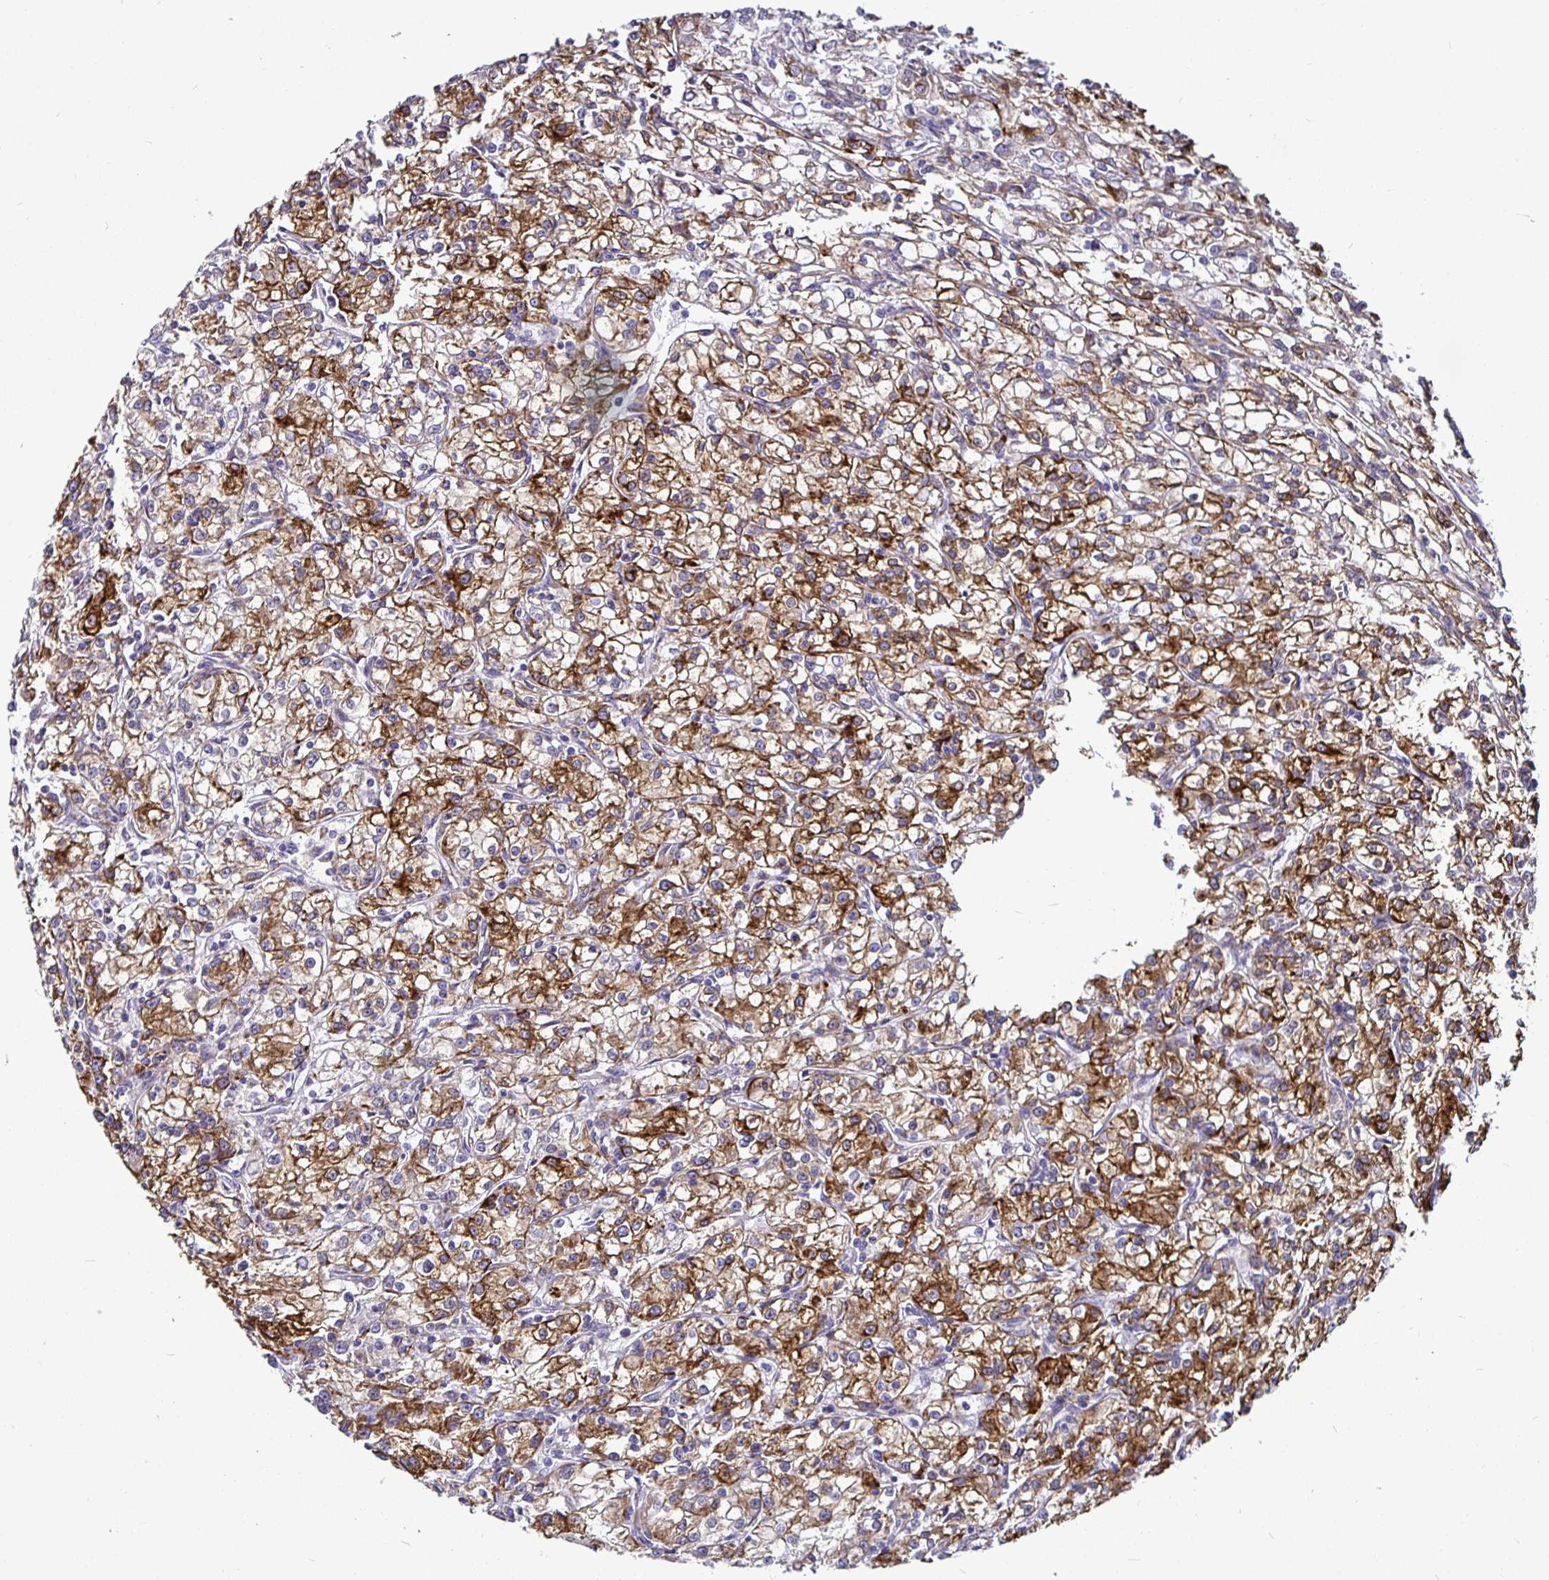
{"staining": {"intensity": "moderate", "quantity": ">75%", "location": "cytoplasmic/membranous"}, "tissue": "renal cancer", "cell_type": "Tumor cells", "image_type": "cancer", "snomed": [{"axis": "morphology", "description": "Adenocarcinoma, NOS"}, {"axis": "topography", "description": "Kidney"}], "caption": "Immunohistochemical staining of human adenocarcinoma (renal) reveals medium levels of moderate cytoplasmic/membranous protein positivity in about >75% of tumor cells.", "gene": "P4HA2", "patient": {"sex": "female", "age": 59}}